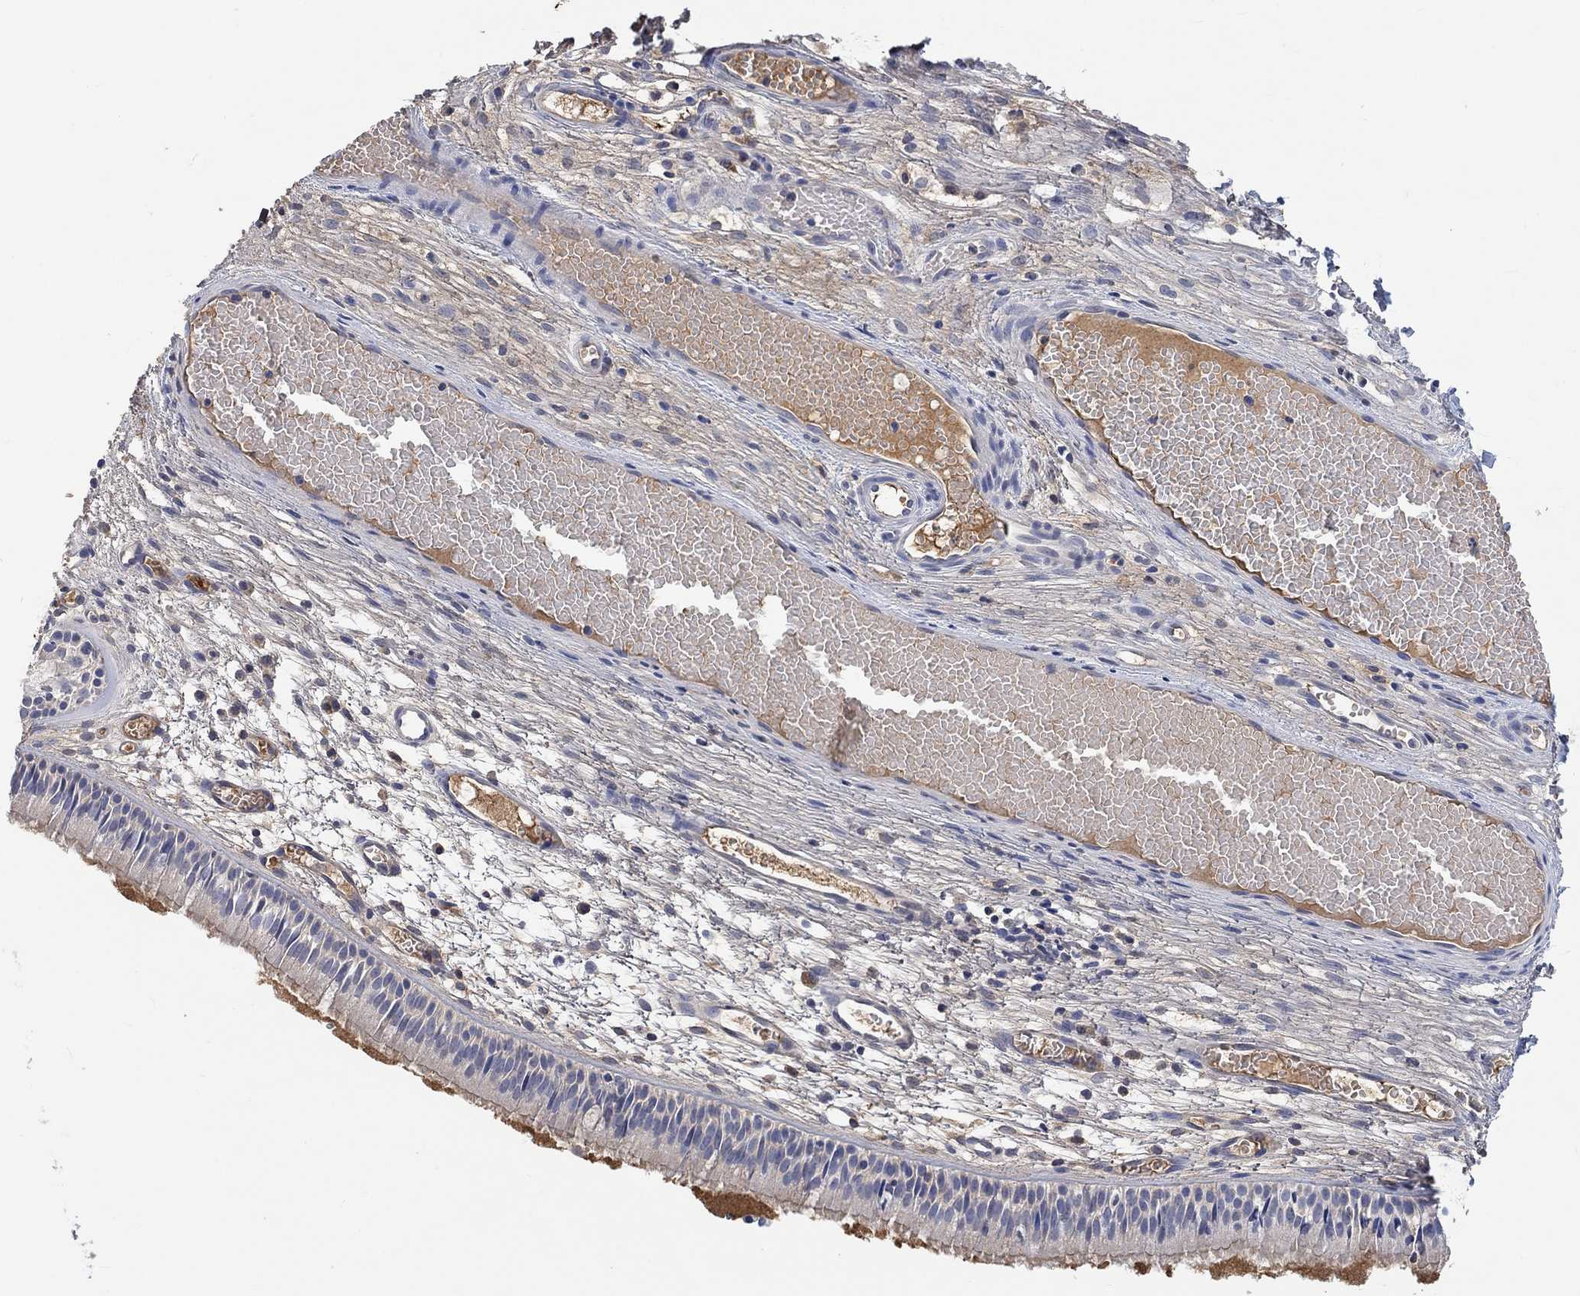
{"staining": {"intensity": "negative", "quantity": "none", "location": "none"}, "tissue": "nasopharynx", "cell_type": "Respiratory epithelial cells", "image_type": "normal", "snomed": [{"axis": "morphology", "description": "Normal tissue, NOS"}, {"axis": "topography", "description": "Nasopharynx"}], "caption": "Photomicrograph shows no protein positivity in respiratory epithelial cells of unremarkable nasopharynx.", "gene": "MSTN", "patient": {"sex": "male", "age": 51}}